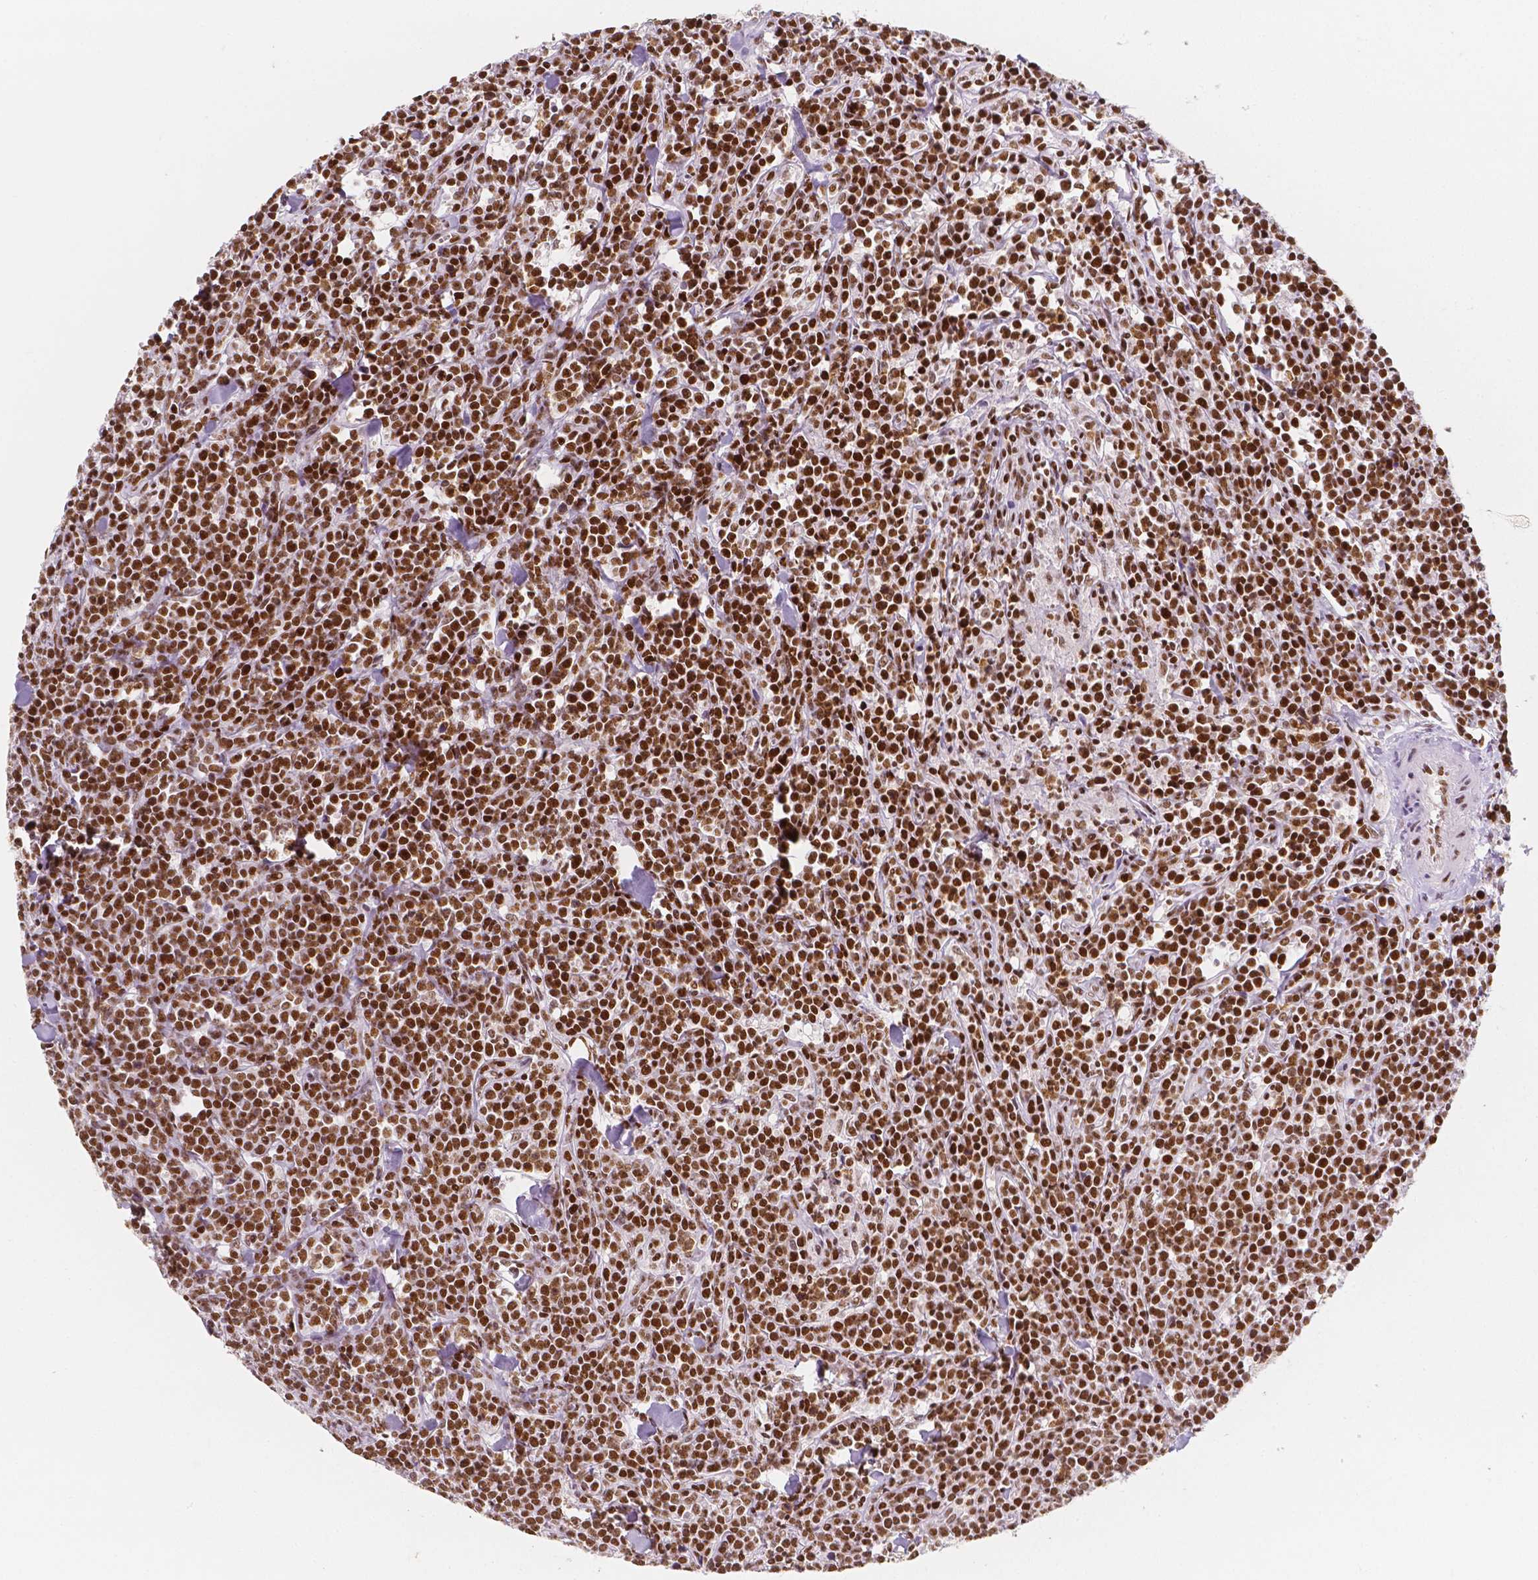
{"staining": {"intensity": "strong", "quantity": ">75%", "location": "nuclear"}, "tissue": "lymphoma", "cell_type": "Tumor cells", "image_type": "cancer", "snomed": [{"axis": "morphology", "description": "Malignant lymphoma, non-Hodgkin's type, High grade"}, {"axis": "topography", "description": "Small intestine"}], "caption": "A high-resolution image shows IHC staining of lymphoma, which displays strong nuclear staining in about >75% of tumor cells.", "gene": "HDAC1", "patient": {"sex": "female", "age": 56}}